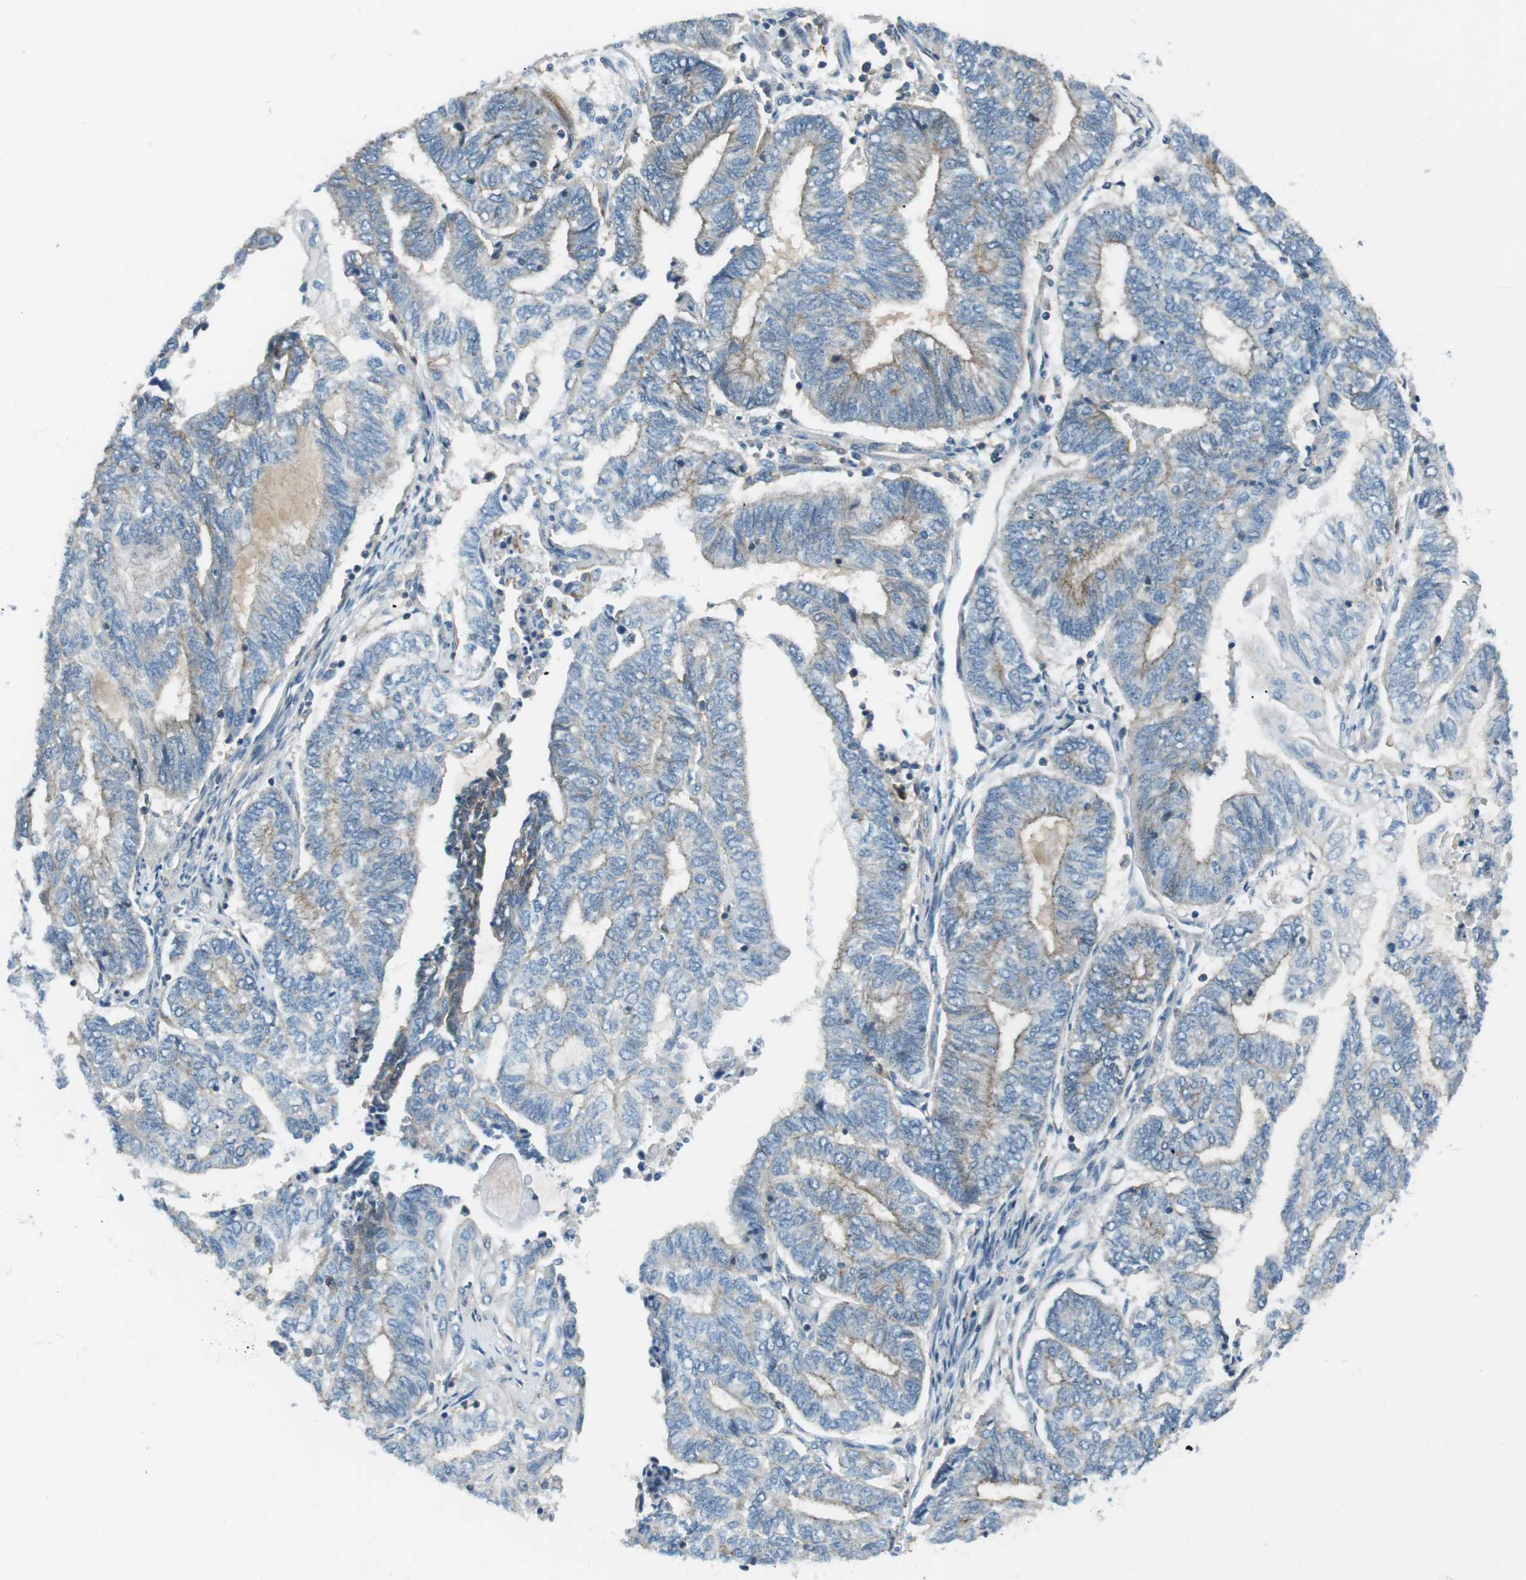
{"staining": {"intensity": "moderate", "quantity": "<25%", "location": "cytoplasmic/membranous"}, "tissue": "endometrial cancer", "cell_type": "Tumor cells", "image_type": "cancer", "snomed": [{"axis": "morphology", "description": "Adenocarcinoma, NOS"}, {"axis": "topography", "description": "Uterus"}, {"axis": "topography", "description": "Endometrium"}], "caption": "There is low levels of moderate cytoplasmic/membranous staining in tumor cells of endometrial cancer (adenocarcinoma), as demonstrated by immunohistochemical staining (brown color).", "gene": "ARVCF", "patient": {"sex": "female", "age": 70}}